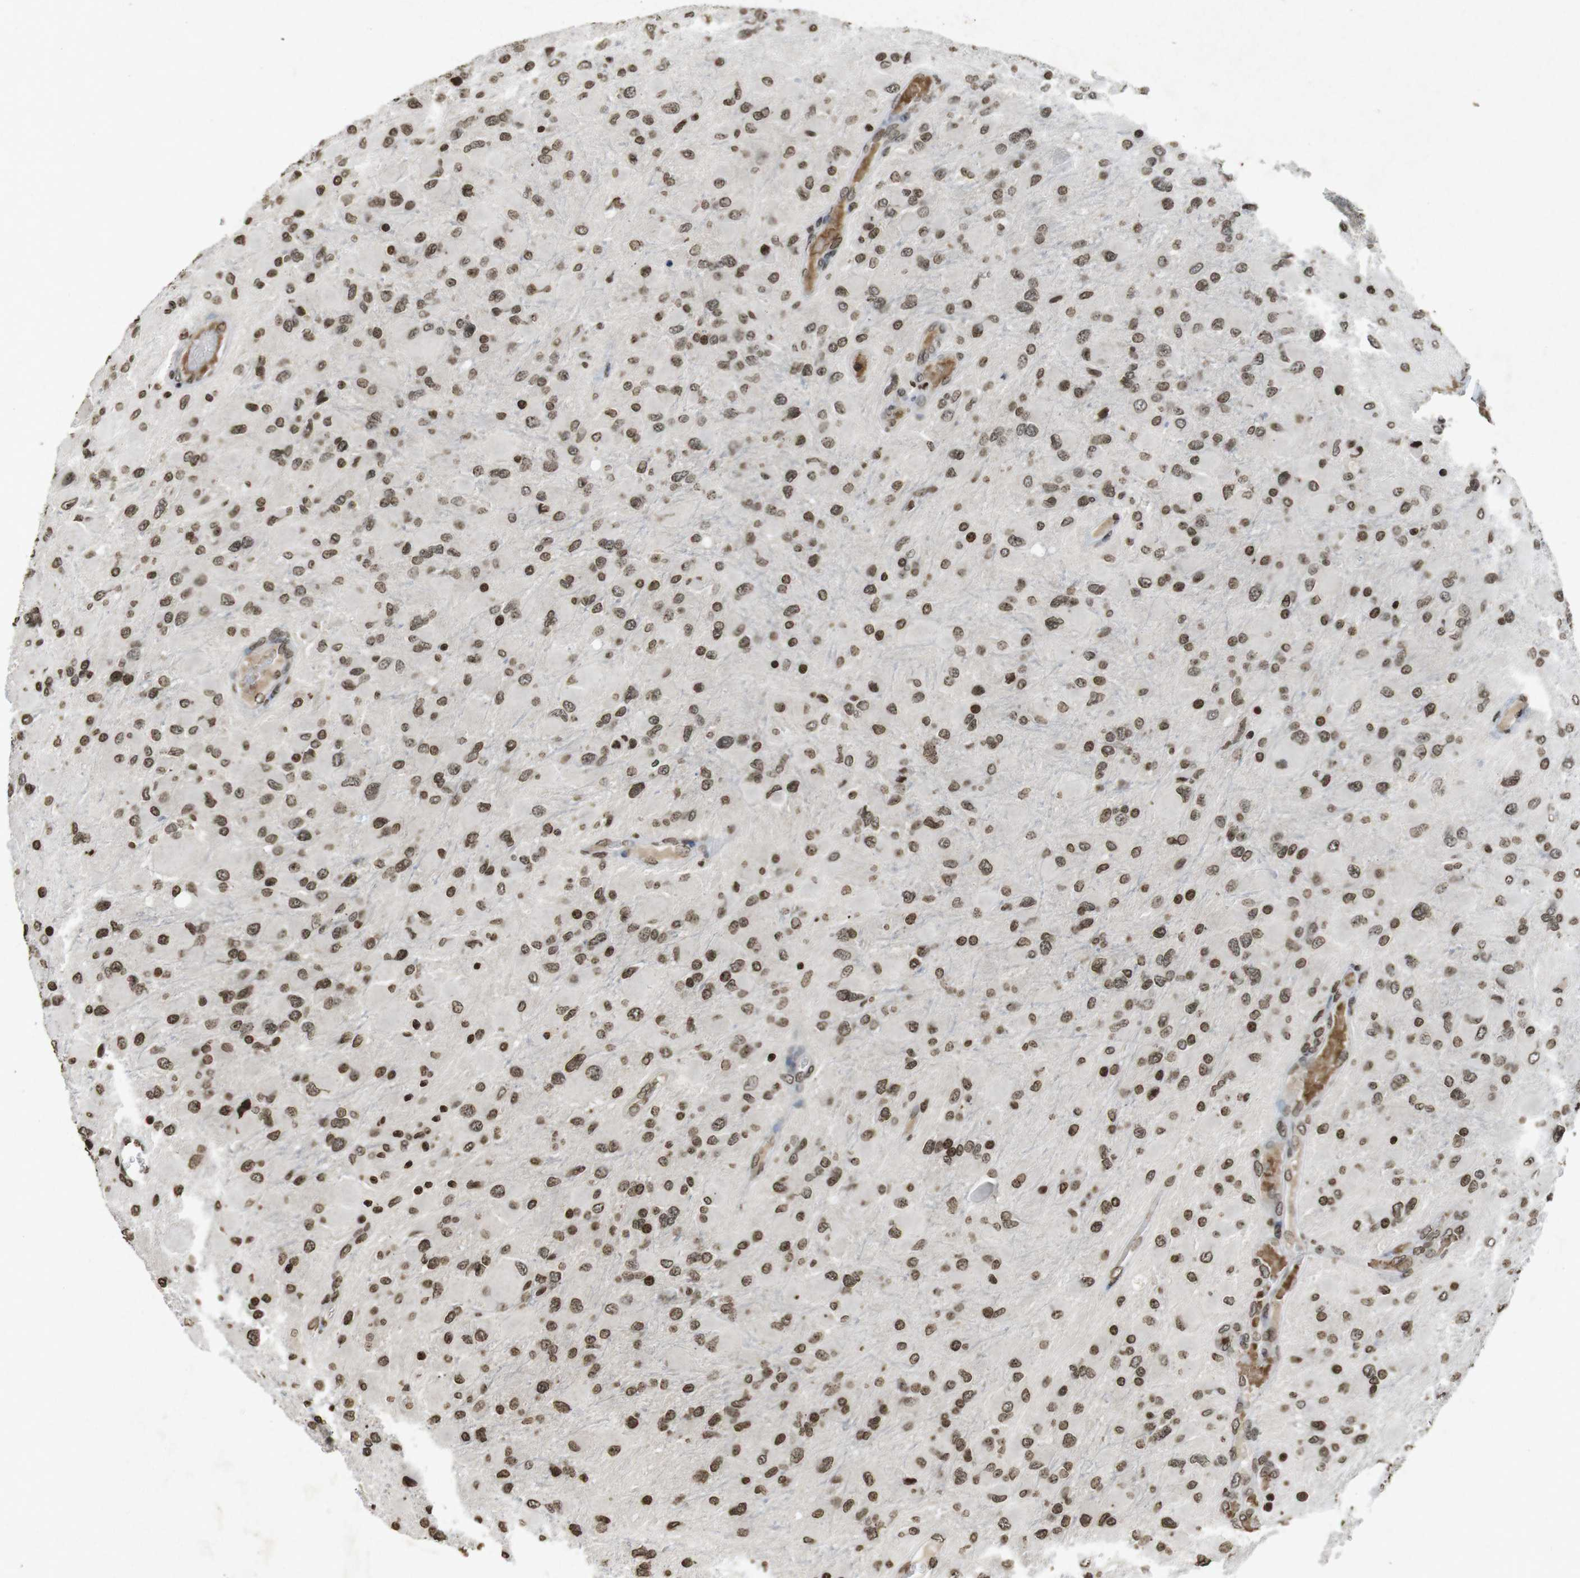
{"staining": {"intensity": "moderate", "quantity": ">75%", "location": "nuclear"}, "tissue": "glioma", "cell_type": "Tumor cells", "image_type": "cancer", "snomed": [{"axis": "morphology", "description": "Glioma, malignant, High grade"}, {"axis": "topography", "description": "Cerebral cortex"}], "caption": "Protein staining of malignant high-grade glioma tissue shows moderate nuclear staining in about >75% of tumor cells.", "gene": "FOXA3", "patient": {"sex": "female", "age": 36}}